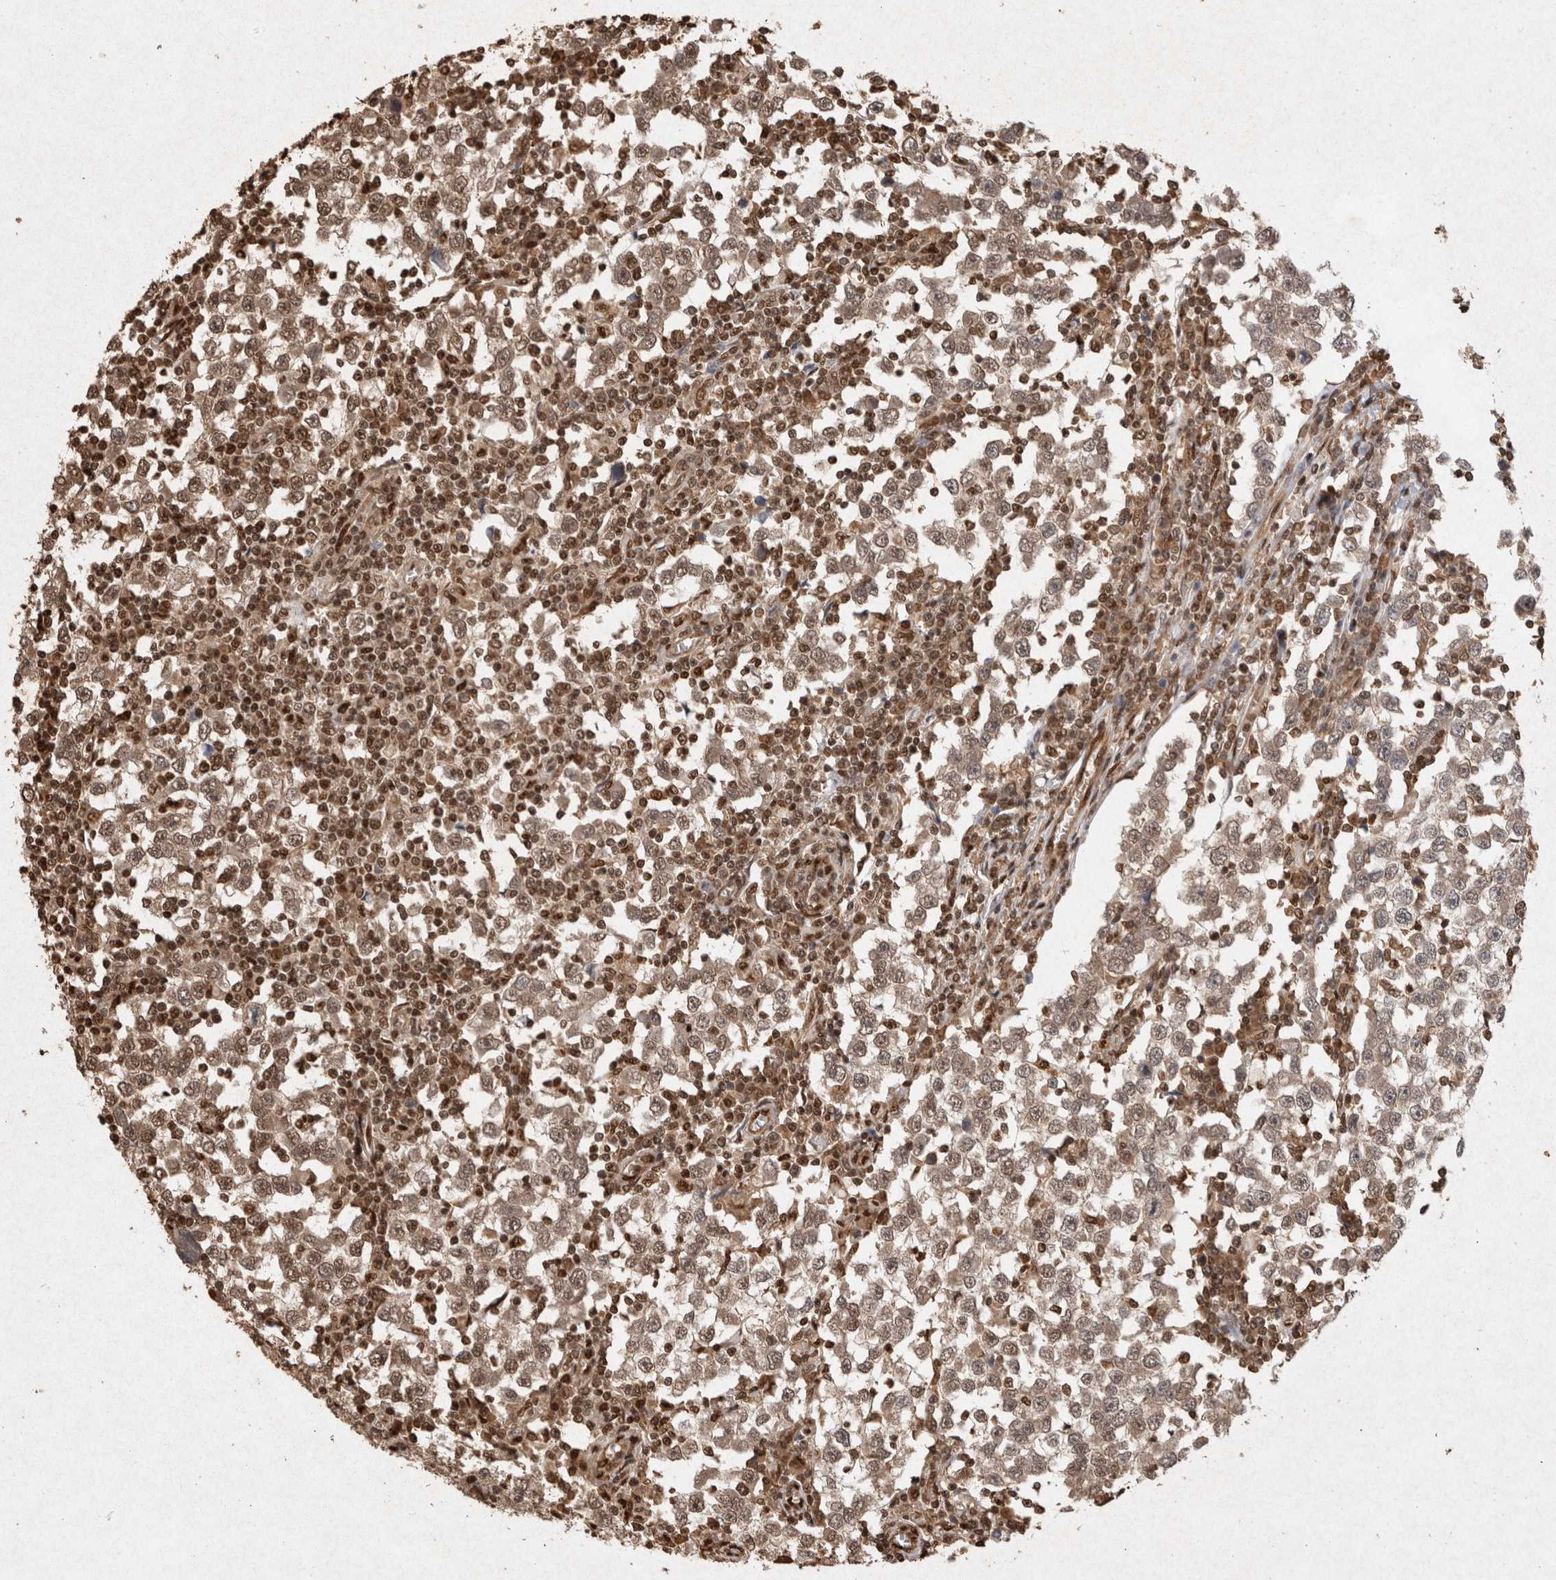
{"staining": {"intensity": "weak", "quantity": ">75%", "location": "cytoplasmic/membranous,nuclear"}, "tissue": "testis cancer", "cell_type": "Tumor cells", "image_type": "cancer", "snomed": [{"axis": "morphology", "description": "Seminoma, NOS"}, {"axis": "topography", "description": "Testis"}], "caption": "Immunohistochemical staining of testis seminoma shows weak cytoplasmic/membranous and nuclear protein positivity in approximately >75% of tumor cells.", "gene": "HDGF", "patient": {"sex": "male", "age": 65}}